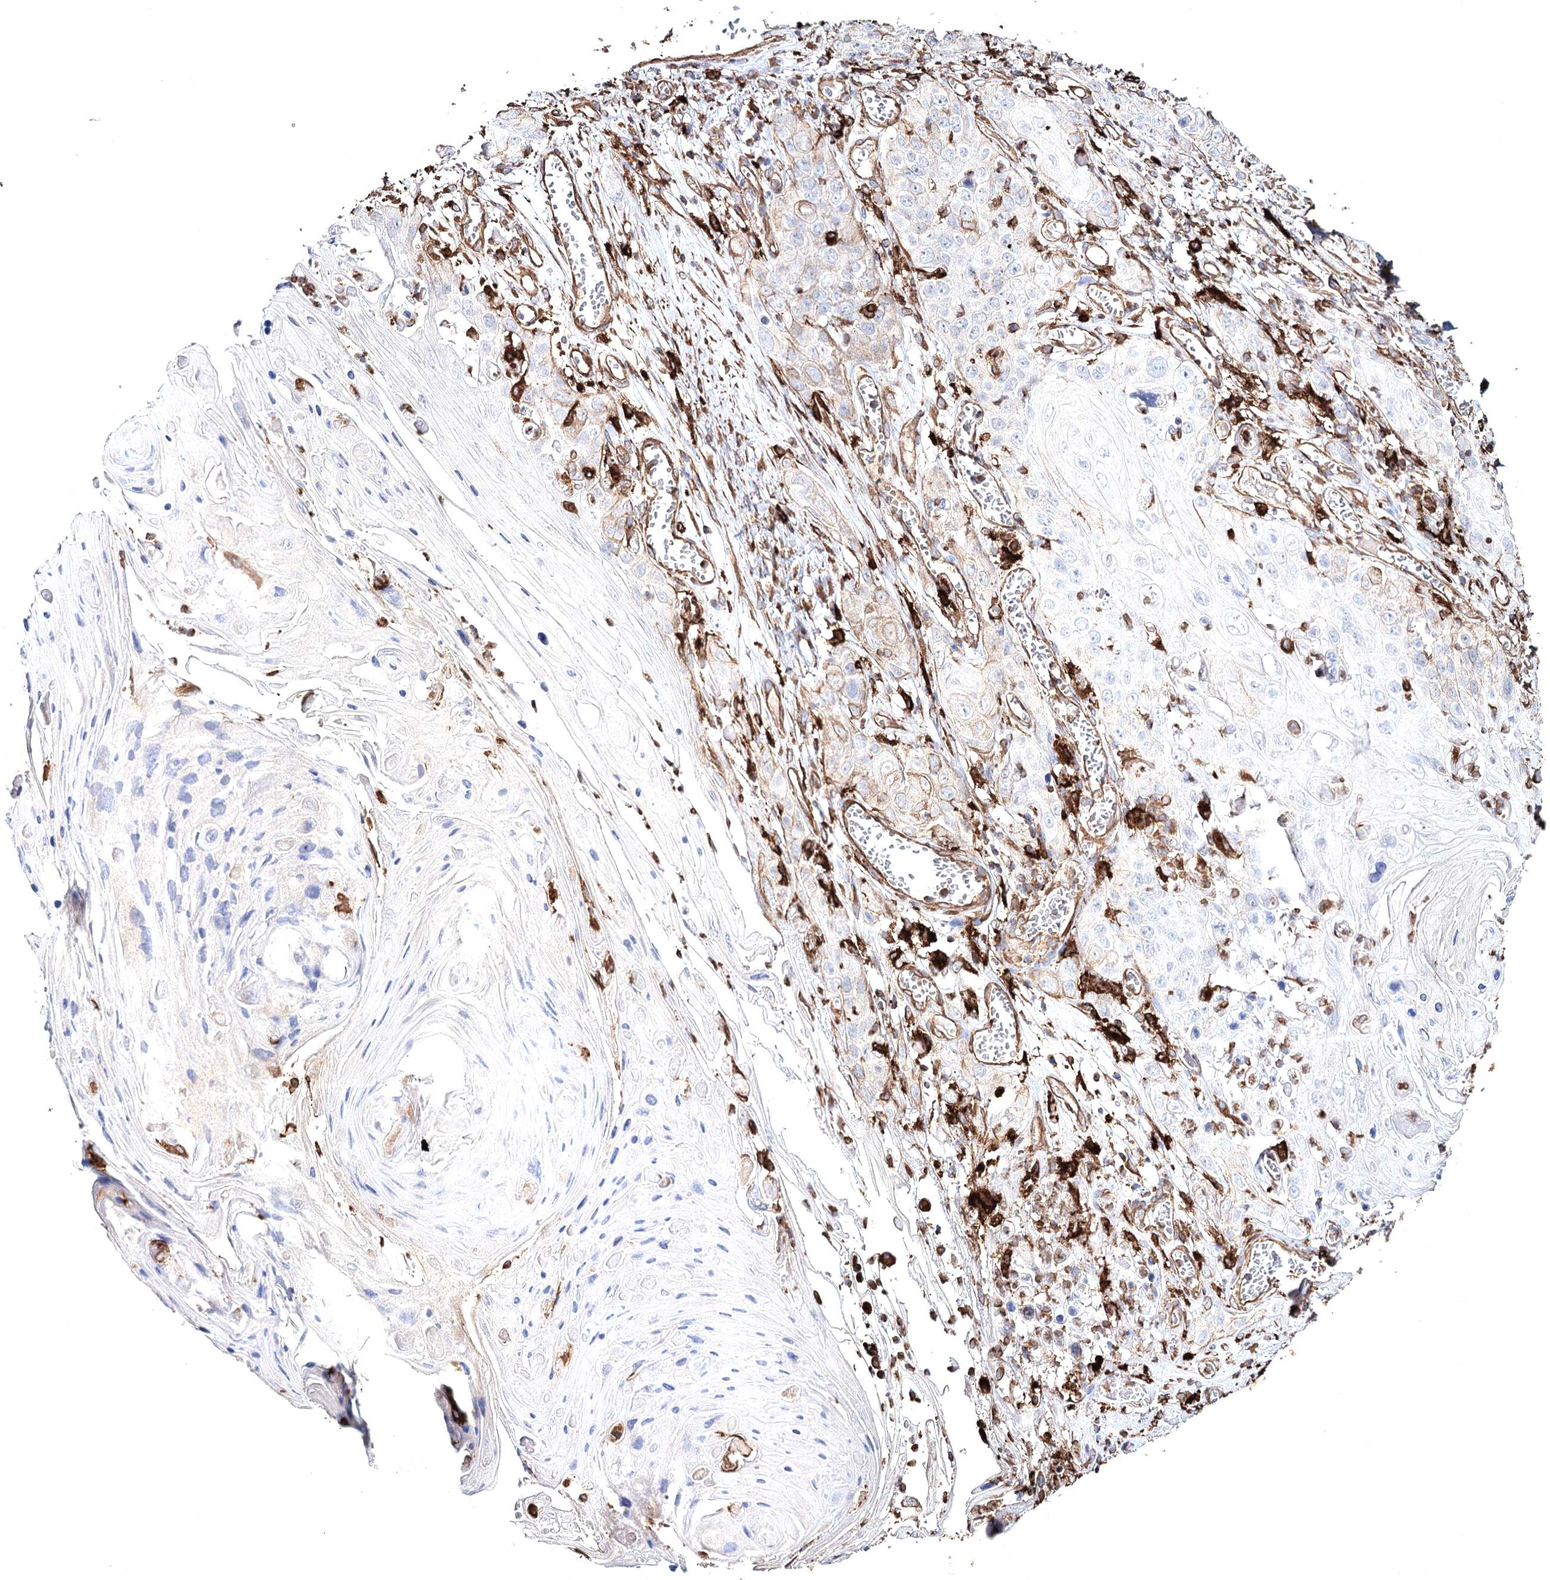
{"staining": {"intensity": "negative", "quantity": "none", "location": "none"}, "tissue": "skin cancer", "cell_type": "Tumor cells", "image_type": "cancer", "snomed": [{"axis": "morphology", "description": "Squamous cell carcinoma, NOS"}, {"axis": "topography", "description": "Skin"}], "caption": "Tumor cells show no significant positivity in skin cancer (squamous cell carcinoma). (Stains: DAB IHC with hematoxylin counter stain, Microscopy: brightfield microscopy at high magnification).", "gene": "CLEC4M", "patient": {"sex": "male", "age": 55}}